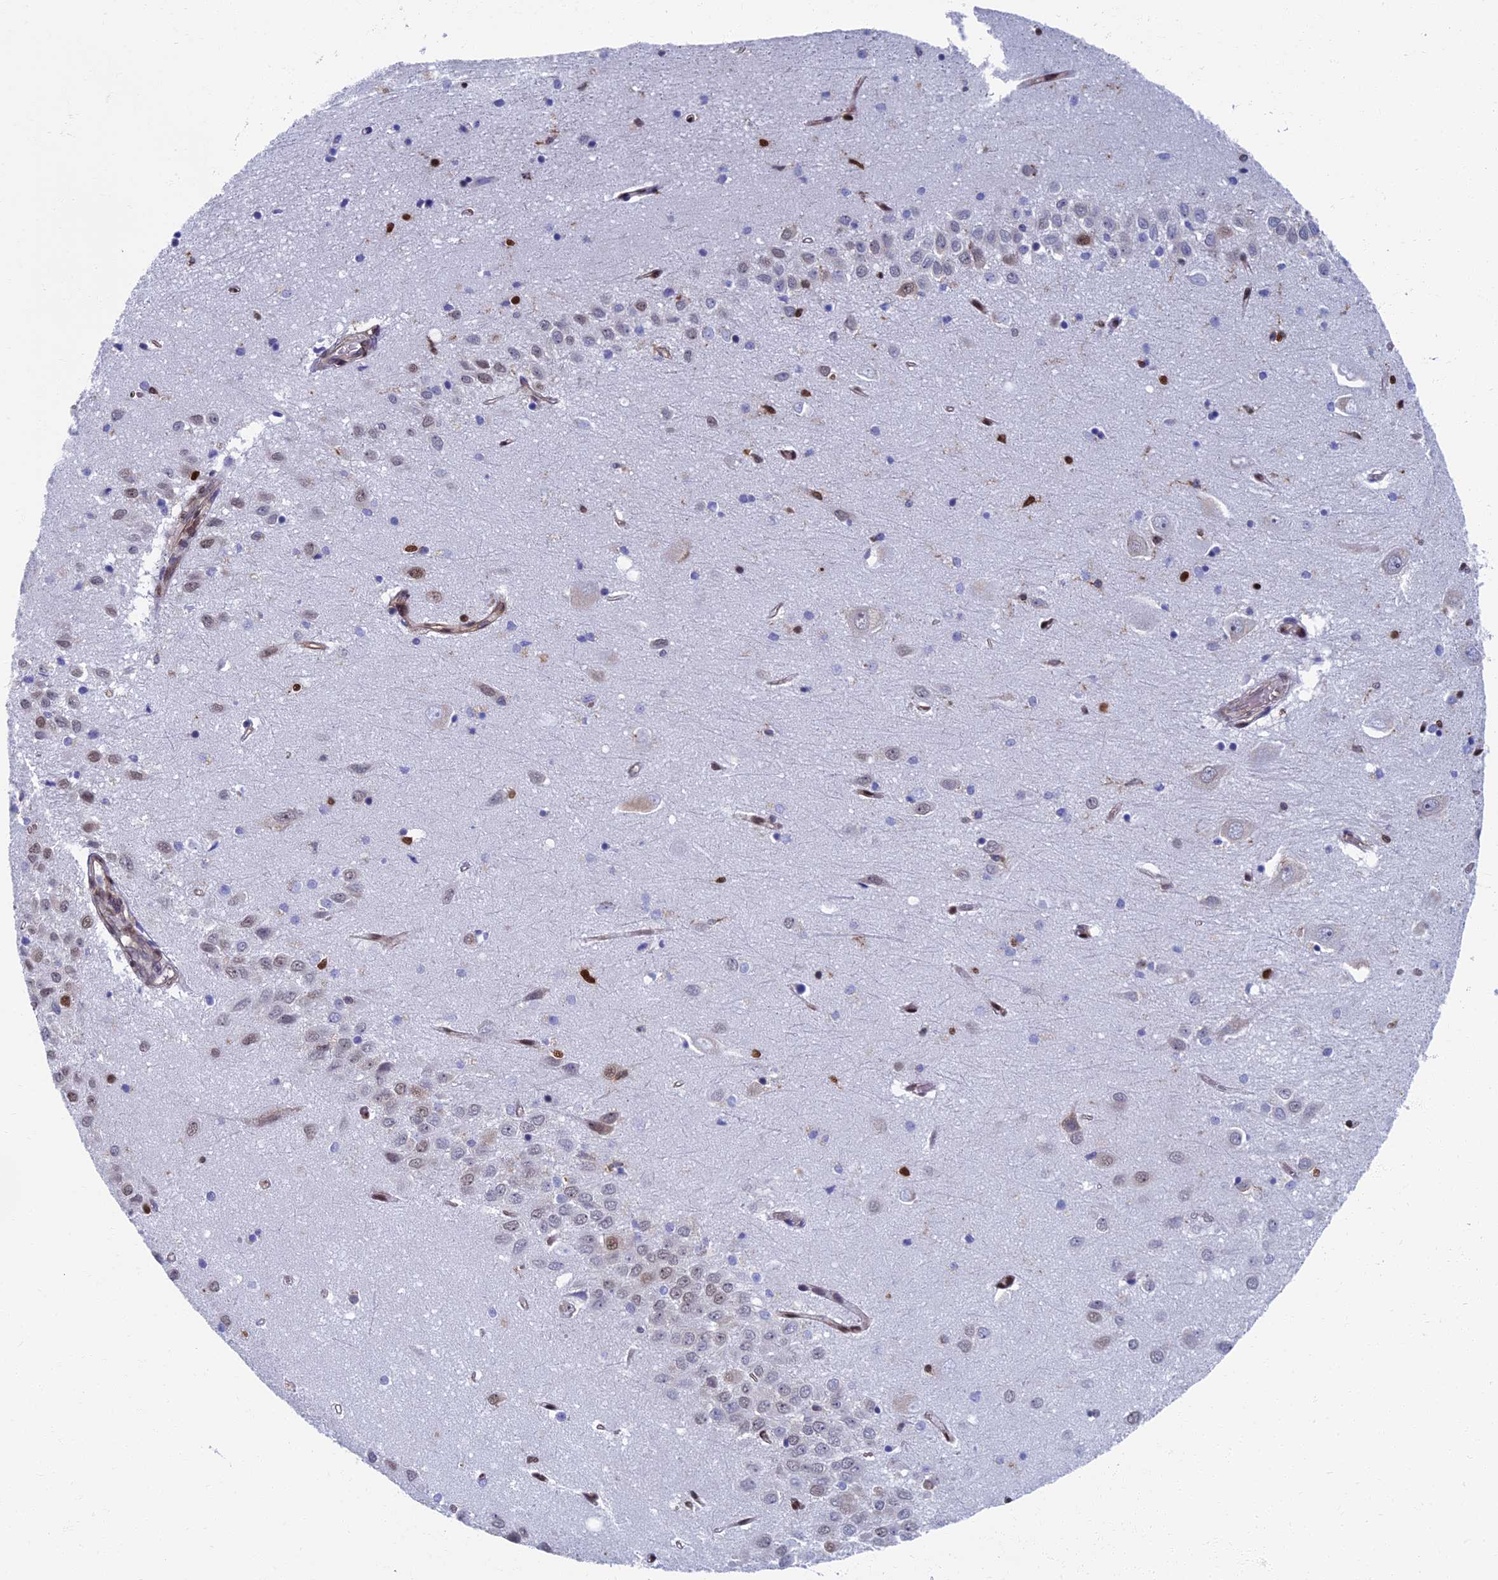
{"staining": {"intensity": "moderate", "quantity": "<25%", "location": "nuclear"}, "tissue": "hippocampus", "cell_type": "Glial cells", "image_type": "normal", "snomed": [{"axis": "morphology", "description": "Normal tissue, NOS"}, {"axis": "topography", "description": "Hippocampus"}], "caption": "A brown stain highlights moderate nuclear positivity of a protein in glial cells of normal hippocampus.", "gene": "YBX1", "patient": {"sex": "female", "age": 64}}